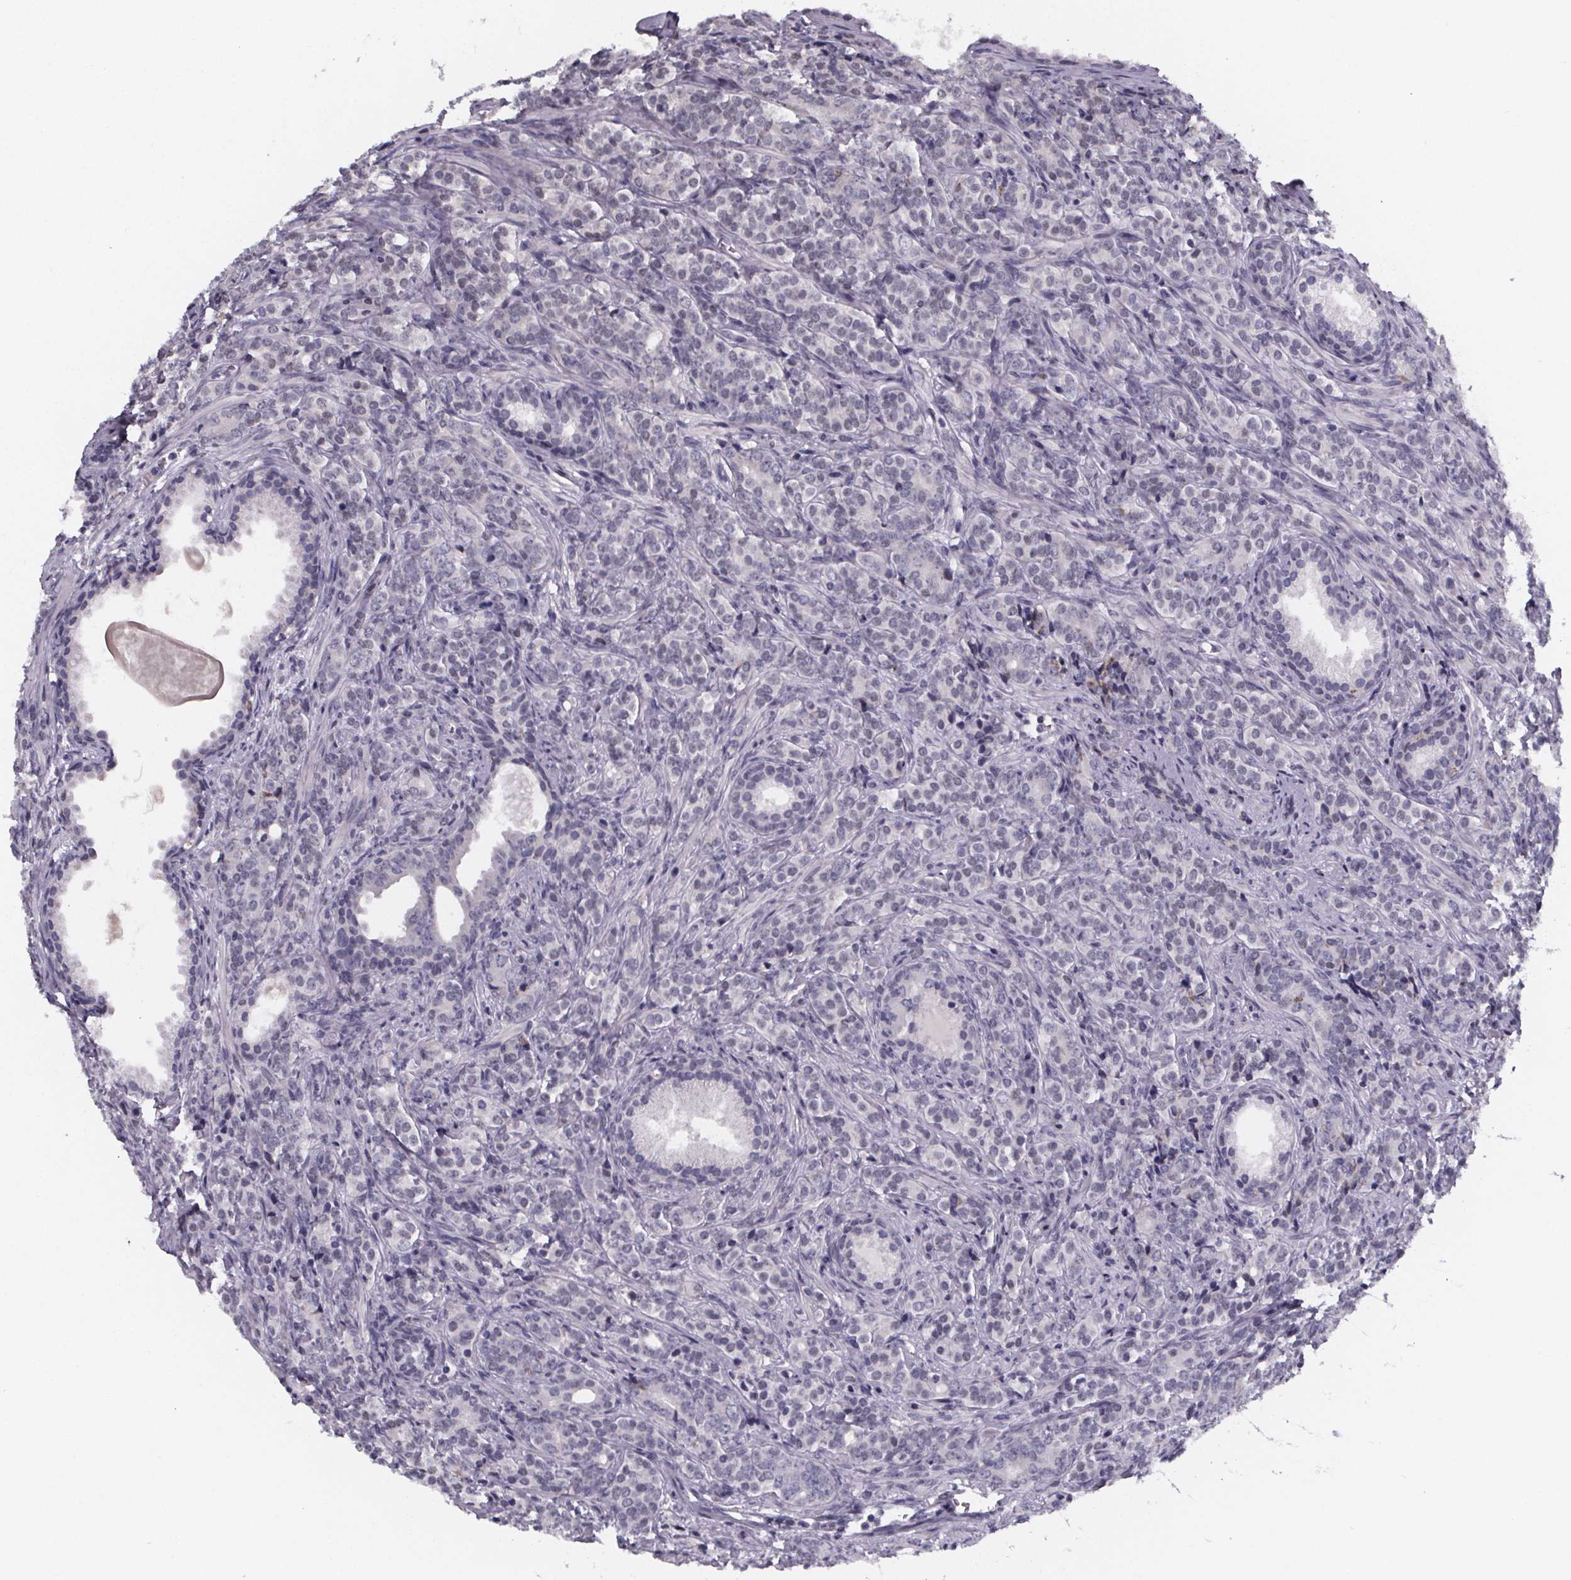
{"staining": {"intensity": "negative", "quantity": "none", "location": "none"}, "tissue": "prostate cancer", "cell_type": "Tumor cells", "image_type": "cancer", "snomed": [{"axis": "morphology", "description": "Adenocarcinoma, High grade"}, {"axis": "topography", "description": "Prostate"}], "caption": "Immunohistochemical staining of human prostate cancer demonstrates no significant expression in tumor cells. Brightfield microscopy of immunohistochemistry (IHC) stained with DAB (brown) and hematoxylin (blue), captured at high magnification.", "gene": "PAH", "patient": {"sex": "male", "age": 84}}